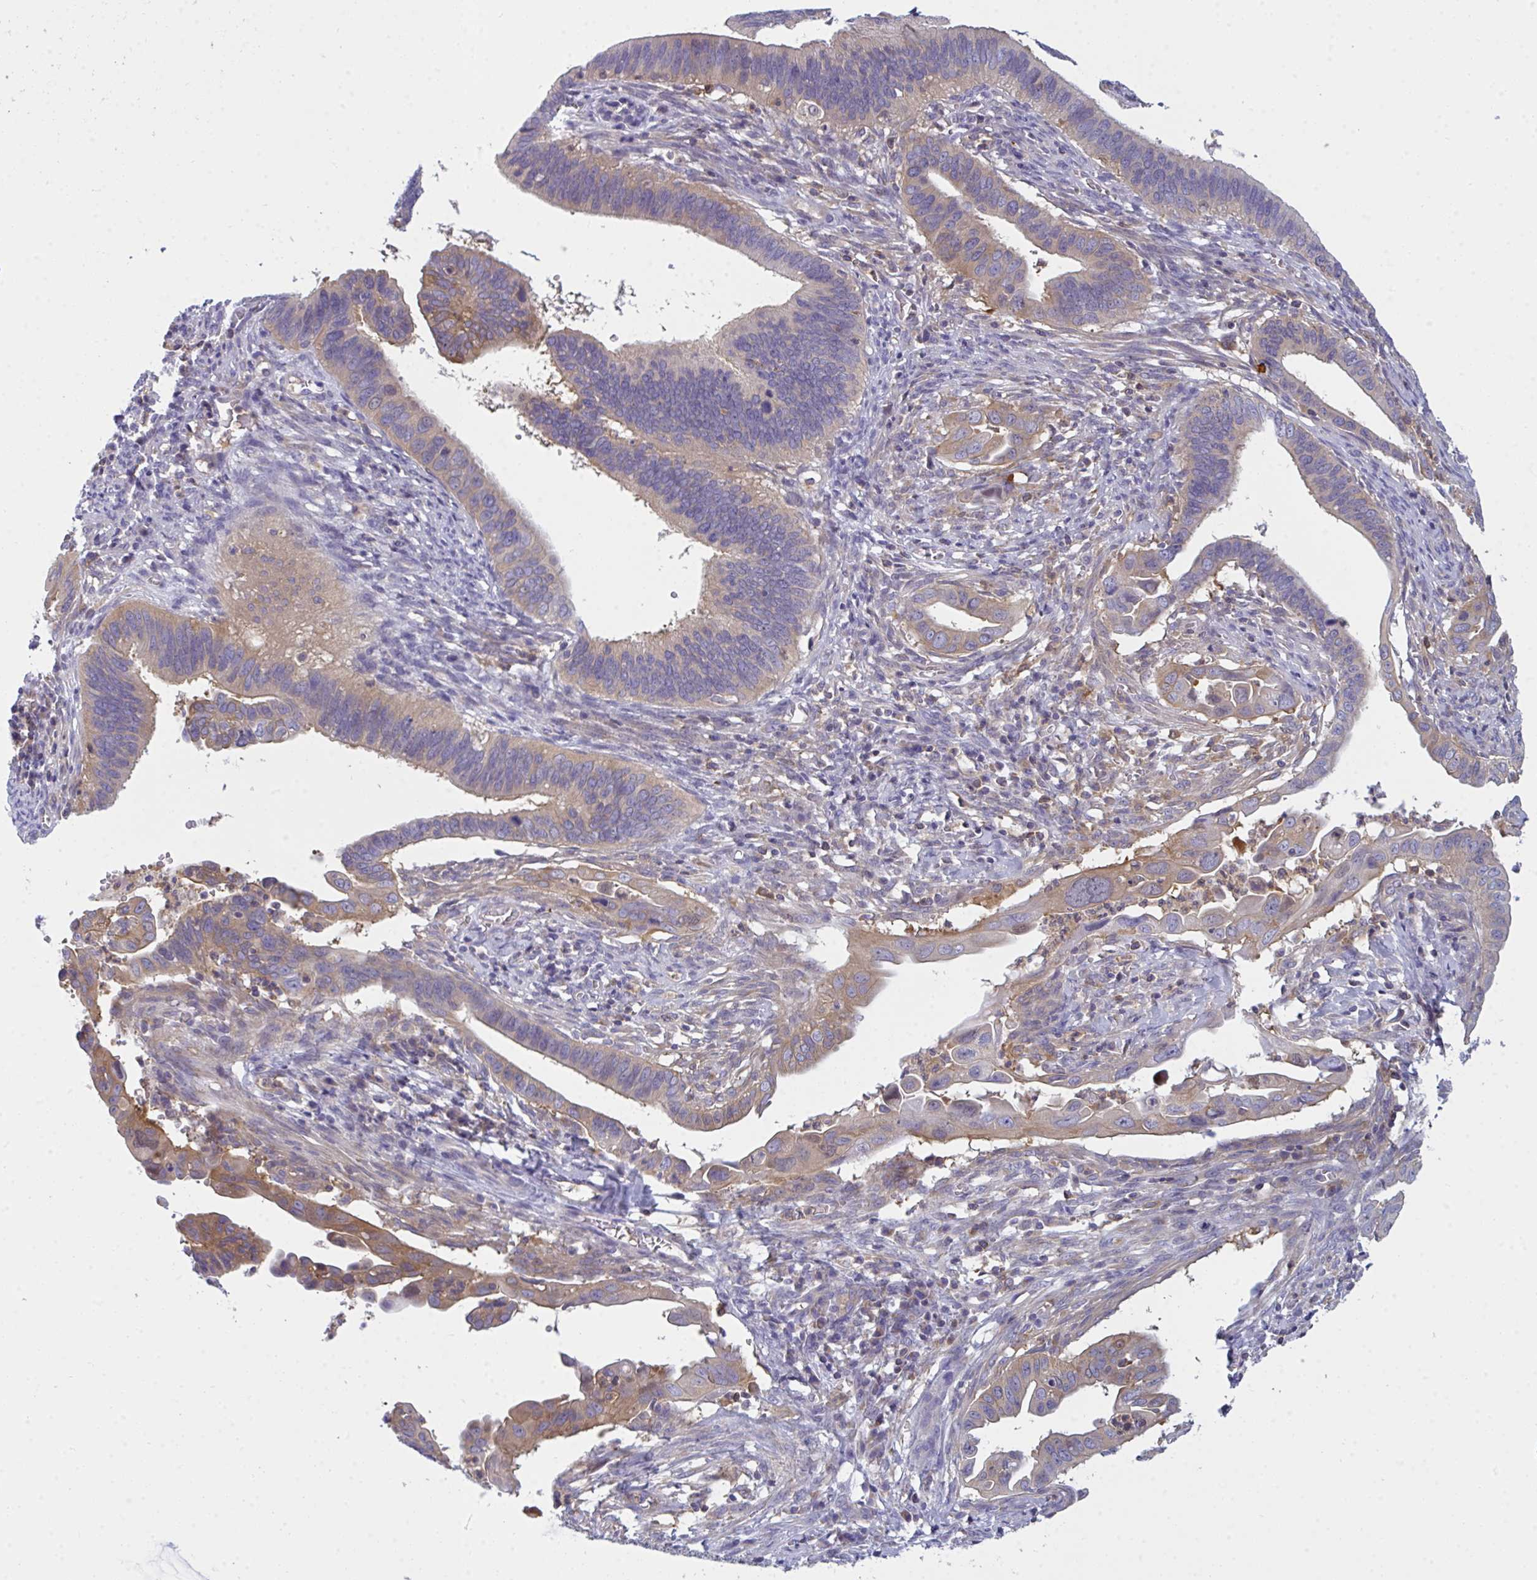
{"staining": {"intensity": "moderate", "quantity": "25%-75%", "location": "cytoplasmic/membranous"}, "tissue": "cervical cancer", "cell_type": "Tumor cells", "image_type": "cancer", "snomed": [{"axis": "morphology", "description": "Adenocarcinoma, NOS"}, {"axis": "topography", "description": "Cervix"}], "caption": "The image exhibits immunohistochemical staining of adenocarcinoma (cervical). There is moderate cytoplasmic/membranous staining is seen in approximately 25%-75% of tumor cells.", "gene": "SLC30A6", "patient": {"sex": "female", "age": 42}}